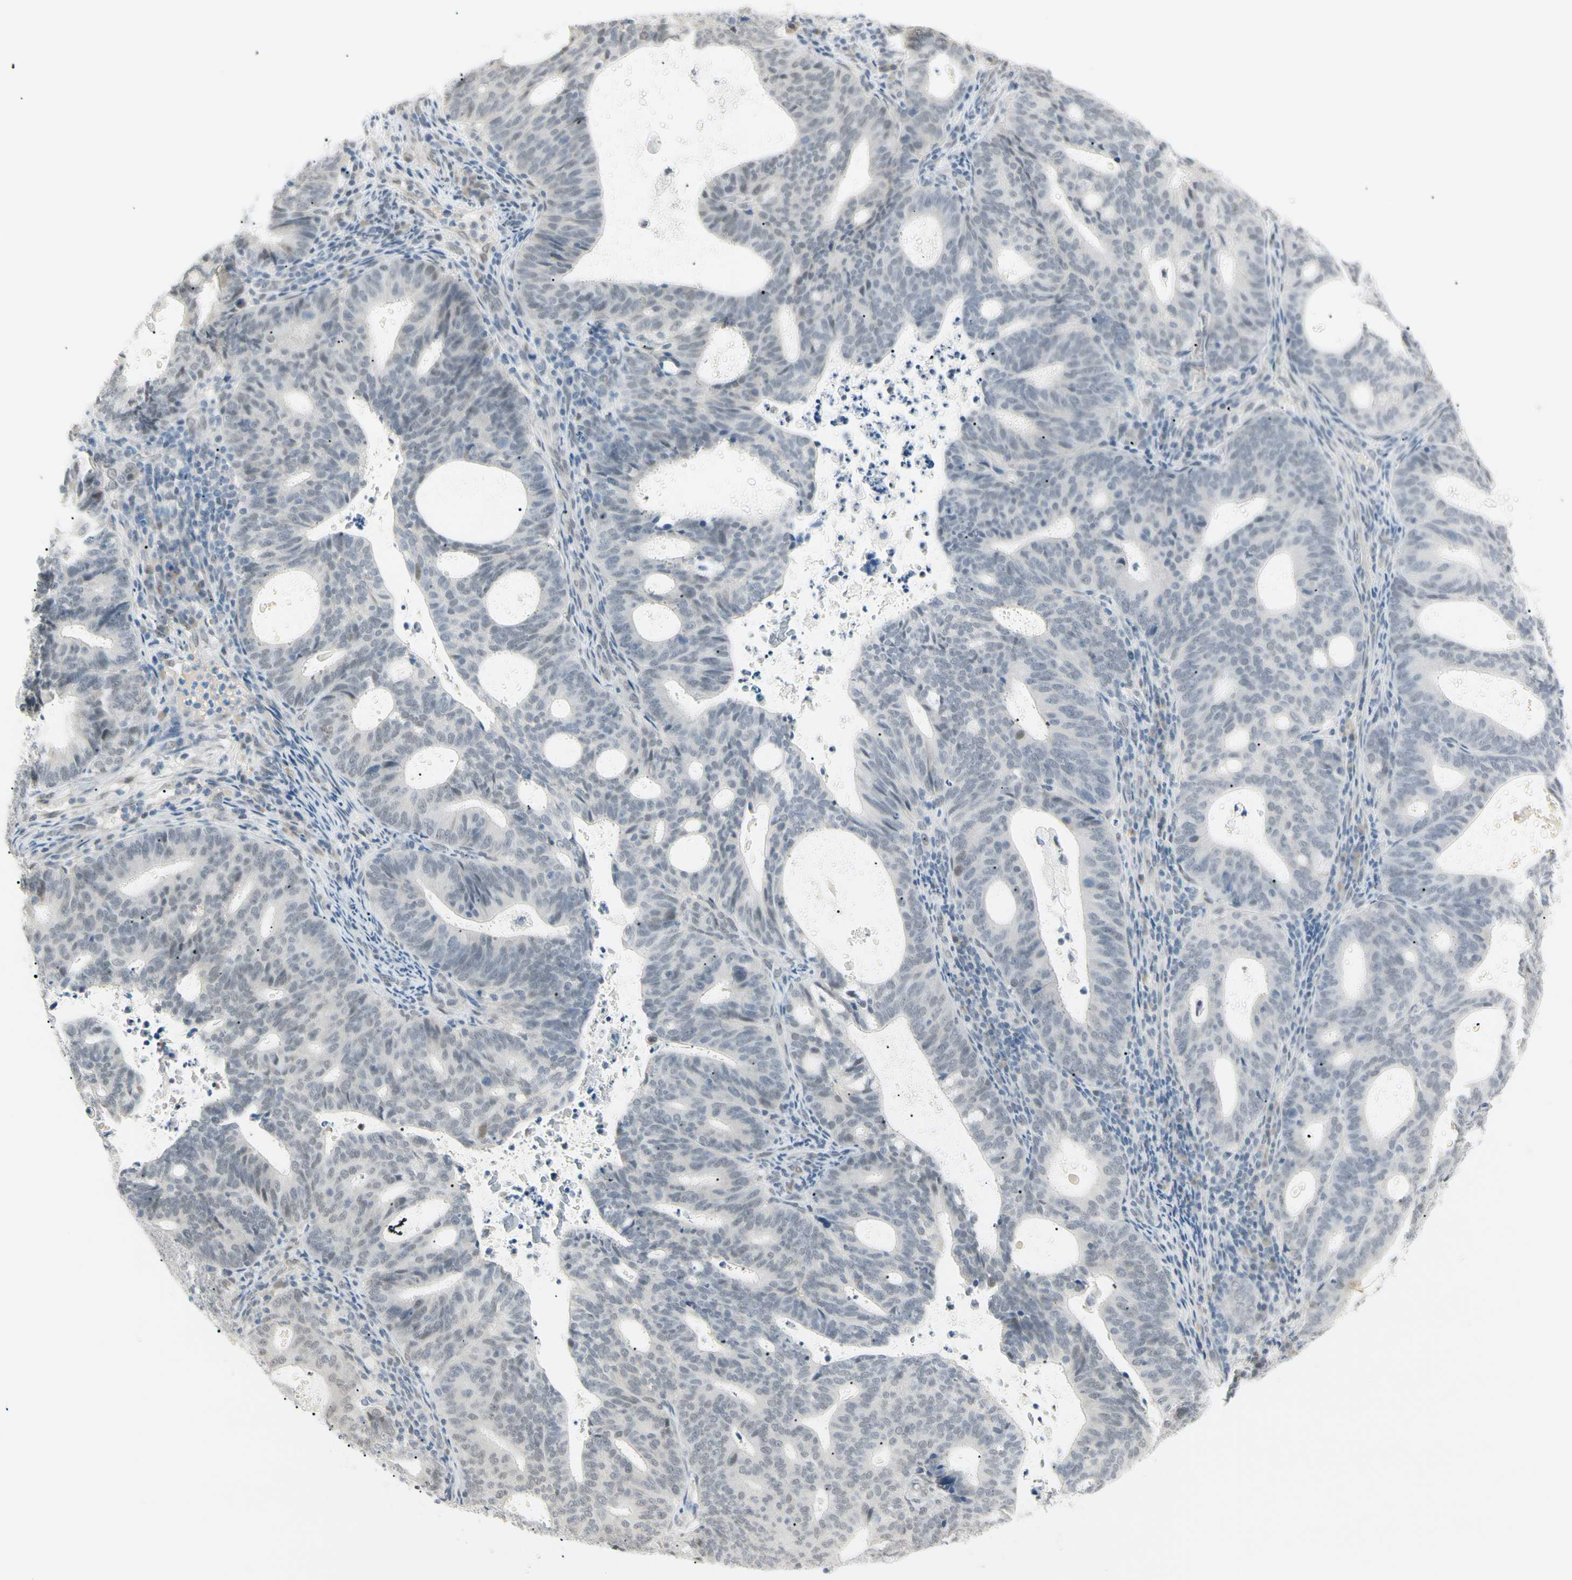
{"staining": {"intensity": "weak", "quantity": "25%-75%", "location": "nuclear"}, "tissue": "endometrial cancer", "cell_type": "Tumor cells", "image_type": "cancer", "snomed": [{"axis": "morphology", "description": "Adenocarcinoma, NOS"}, {"axis": "topography", "description": "Uterus"}], "caption": "DAB immunohistochemical staining of human endometrial adenocarcinoma exhibits weak nuclear protein staining in approximately 25%-75% of tumor cells.", "gene": "ASPN", "patient": {"sex": "female", "age": 83}}